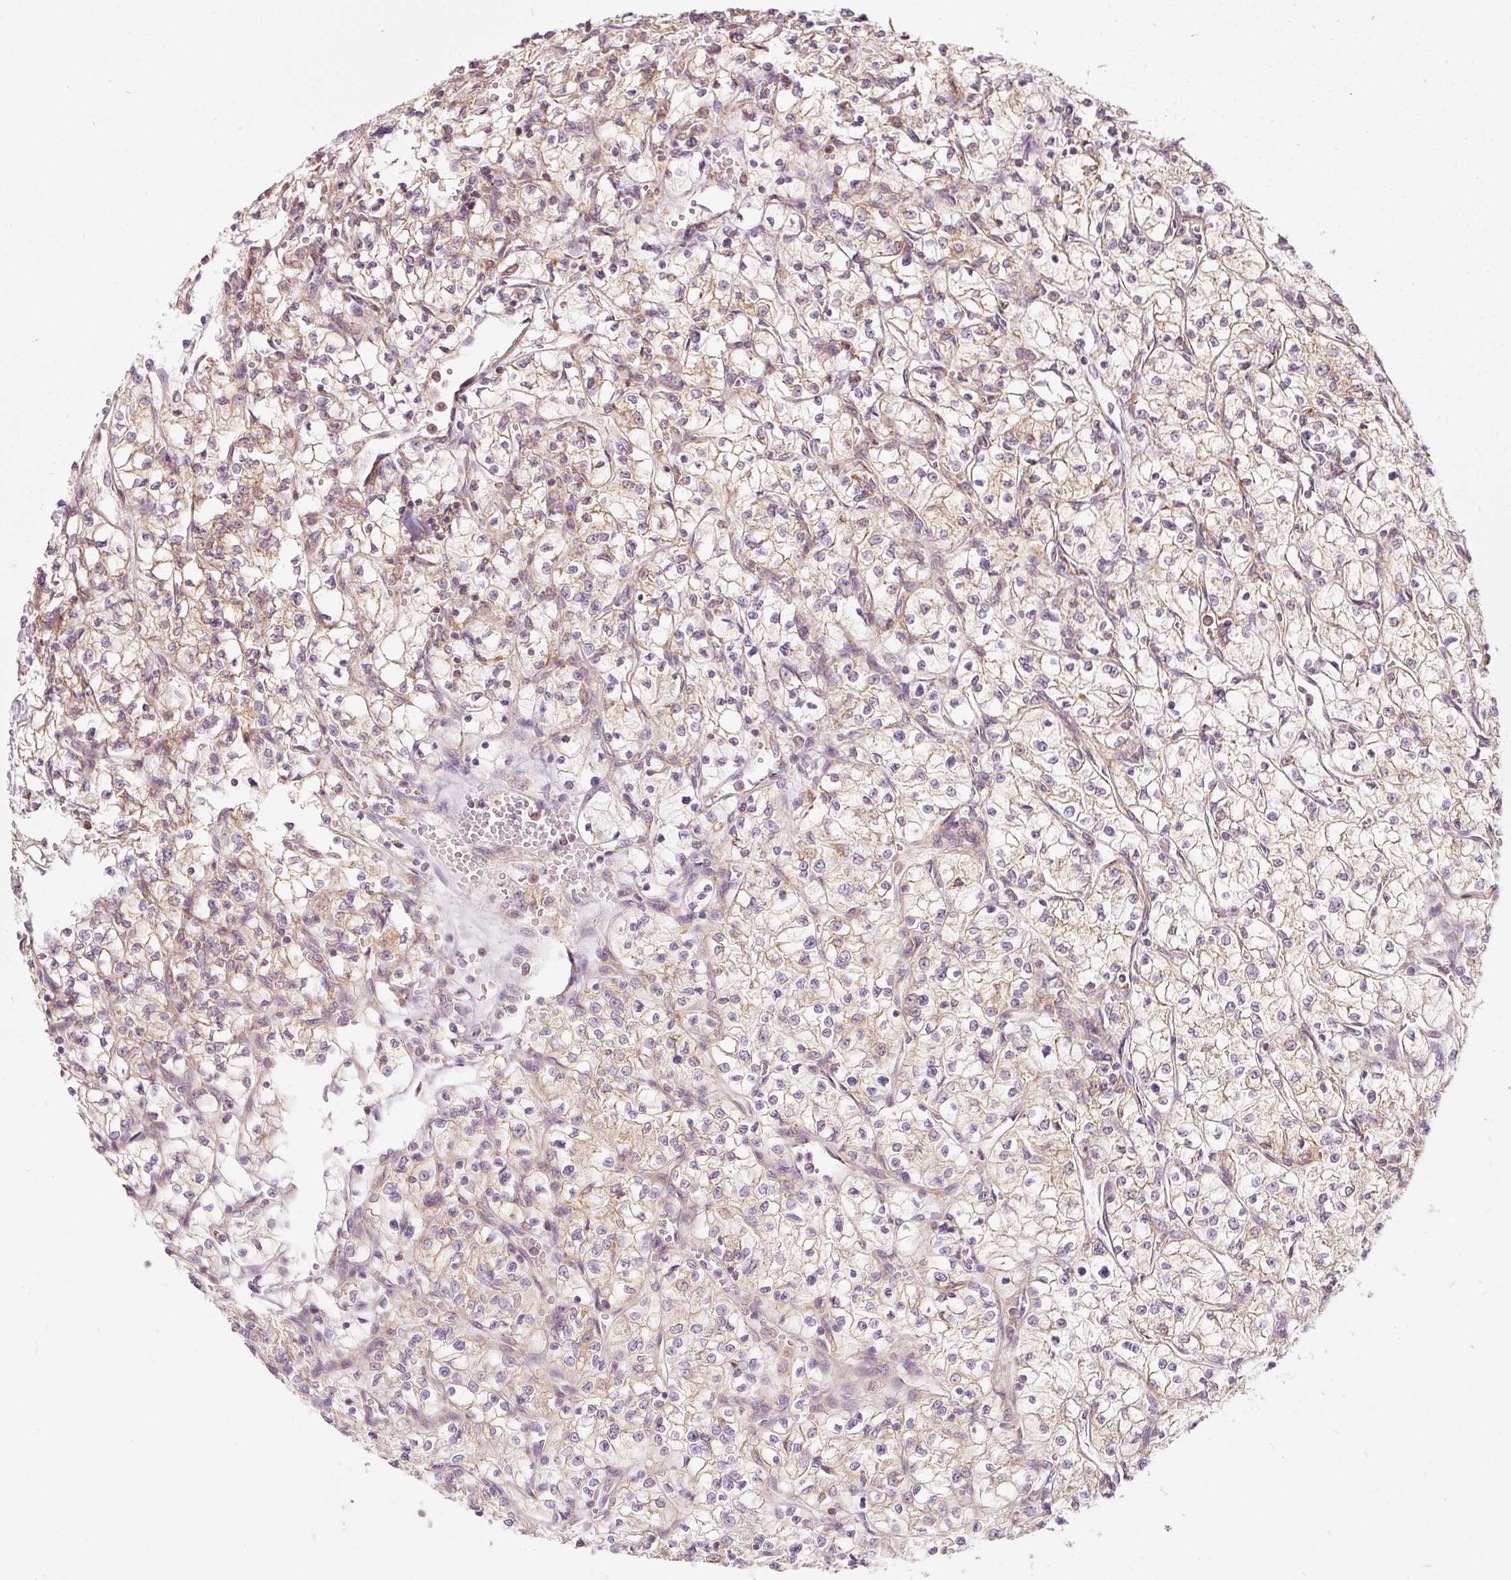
{"staining": {"intensity": "weak", "quantity": "25%-75%", "location": "cytoplasmic/membranous"}, "tissue": "renal cancer", "cell_type": "Tumor cells", "image_type": "cancer", "snomed": [{"axis": "morphology", "description": "Adenocarcinoma, NOS"}, {"axis": "topography", "description": "Kidney"}], "caption": "Human renal cancer (adenocarcinoma) stained with a protein marker exhibits weak staining in tumor cells.", "gene": "SNAPC5", "patient": {"sex": "female", "age": 64}}